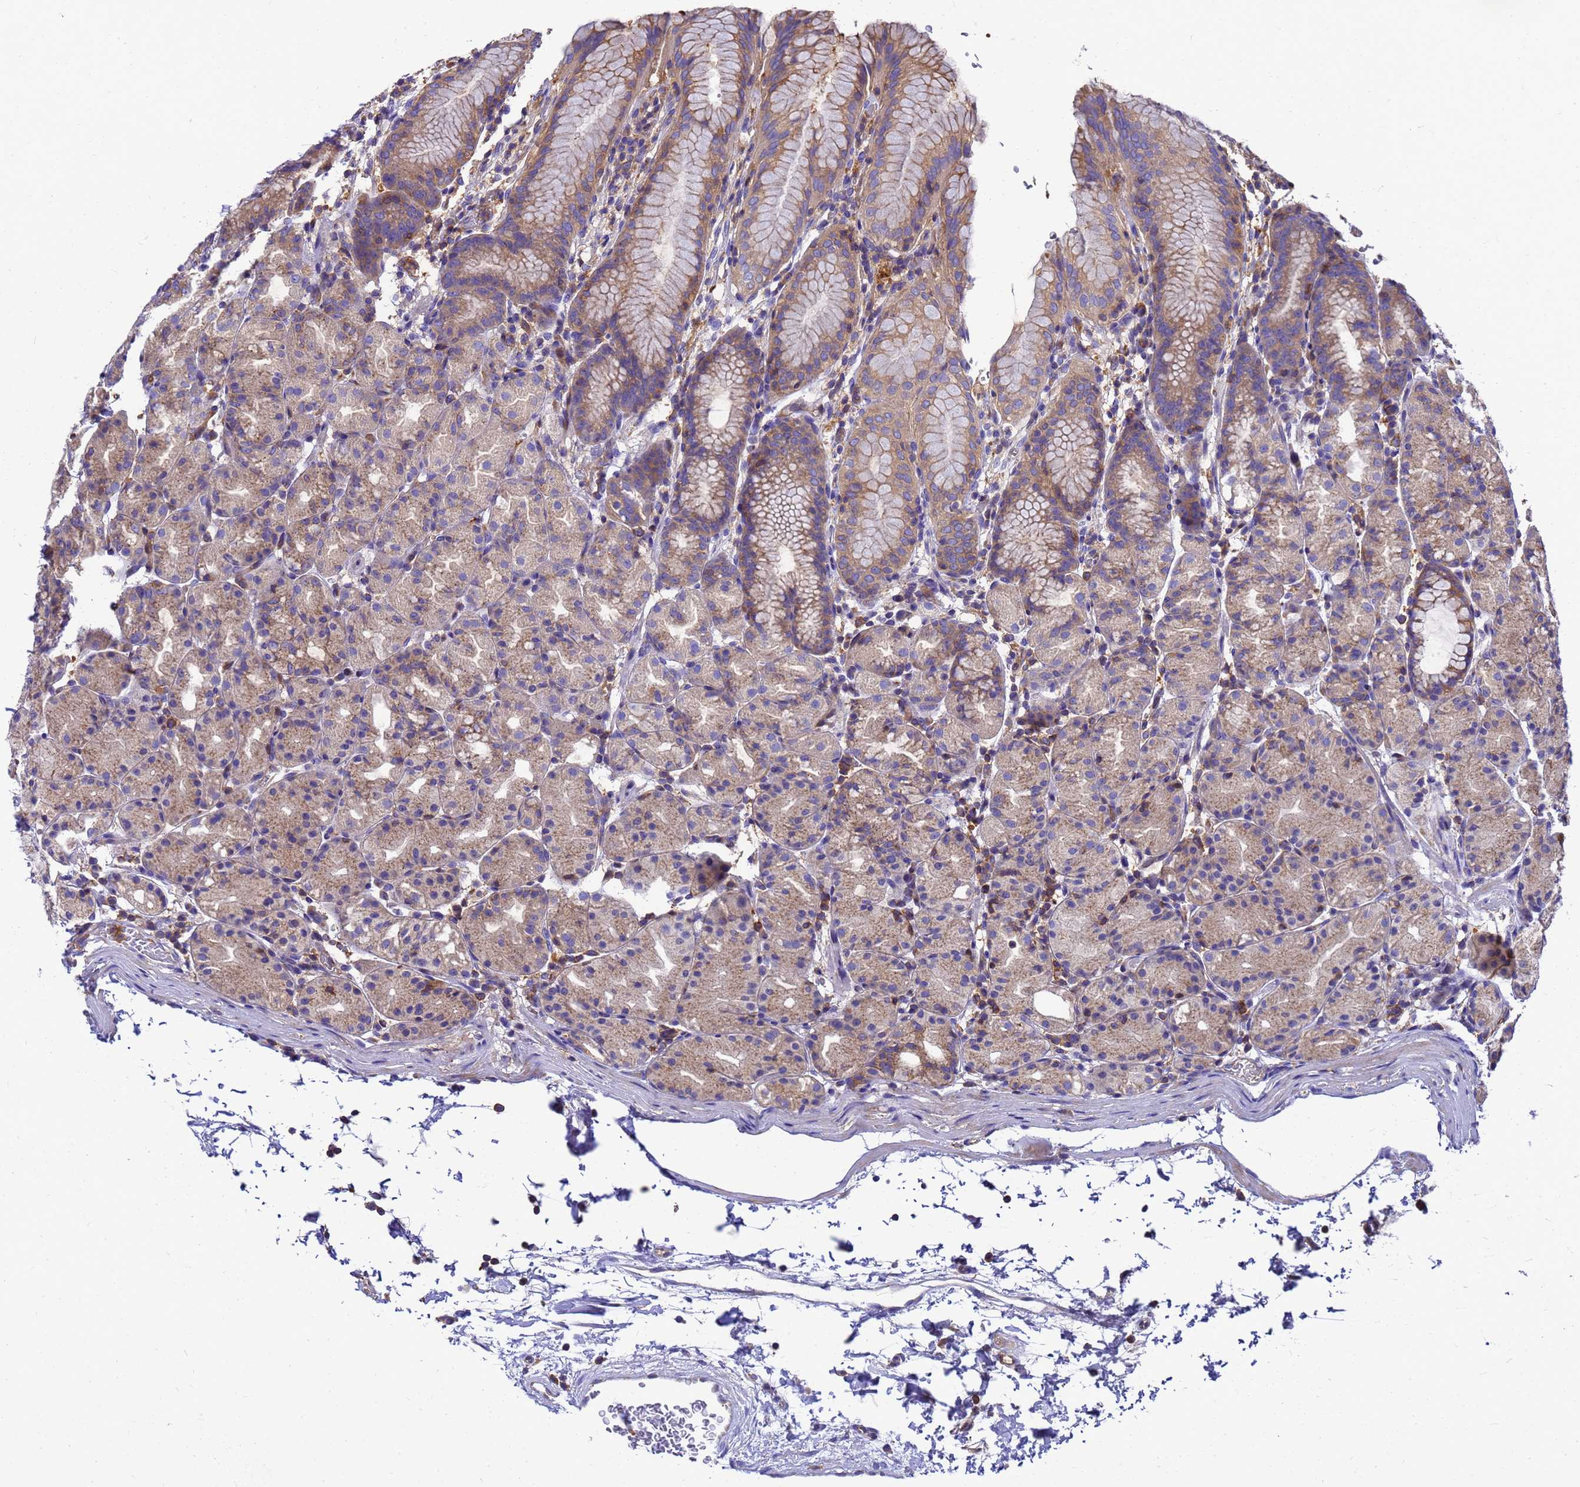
{"staining": {"intensity": "moderate", "quantity": ">75%", "location": "cytoplasmic/membranous"}, "tissue": "stomach", "cell_type": "Glandular cells", "image_type": "normal", "snomed": [{"axis": "morphology", "description": "Normal tissue, NOS"}, {"axis": "topography", "description": "Stomach, upper"}], "caption": "Glandular cells show medium levels of moderate cytoplasmic/membranous positivity in approximately >75% of cells in normal human stomach.", "gene": "ZNF235", "patient": {"sex": "male", "age": 48}}